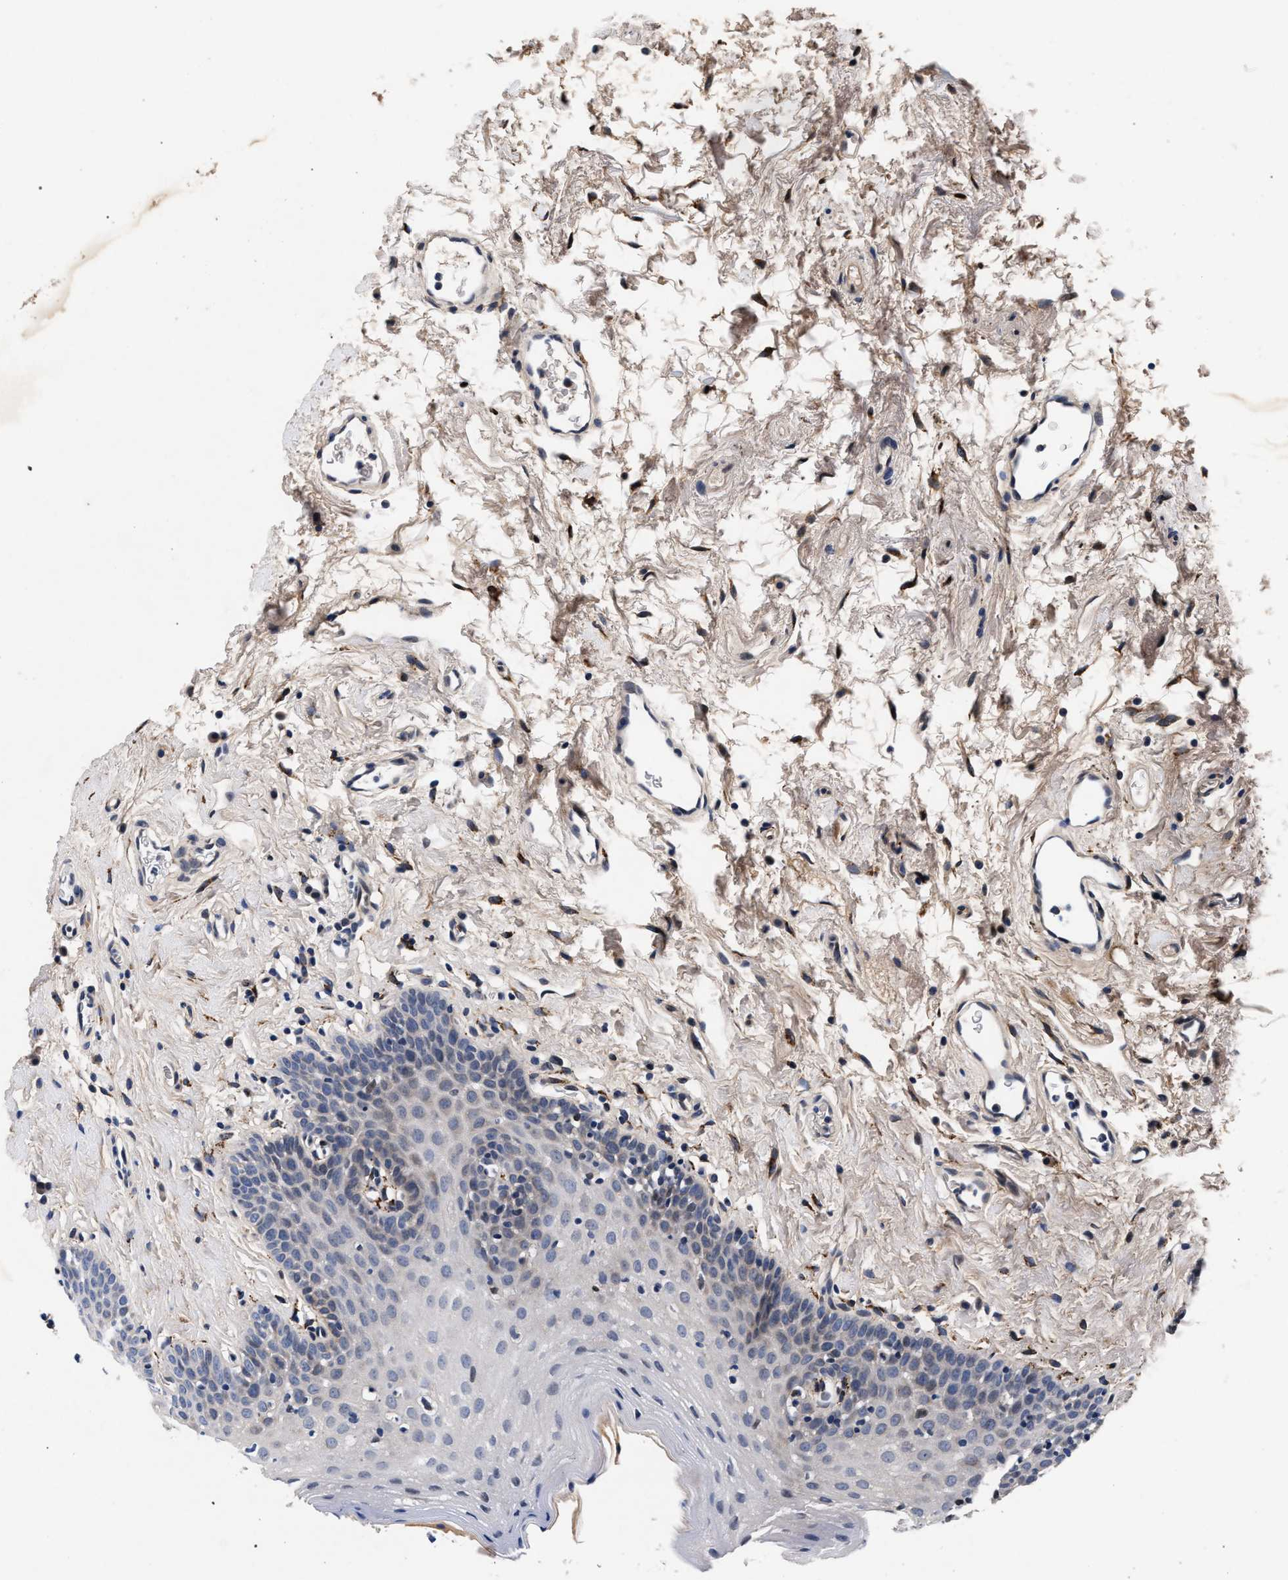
{"staining": {"intensity": "negative", "quantity": "none", "location": "none"}, "tissue": "oral mucosa", "cell_type": "Squamous epithelial cells", "image_type": "normal", "snomed": [{"axis": "morphology", "description": "Normal tissue, NOS"}, {"axis": "topography", "description": "Oral tissue"}], "caption": "DAB (3,3'-diaminobenzidine) immunohistochemical staining of normal oral mucosa displays no significant expression in squamous epithelial cells.", "gene": "NEK7", "patient": {"sex": "male", "age": 66}}